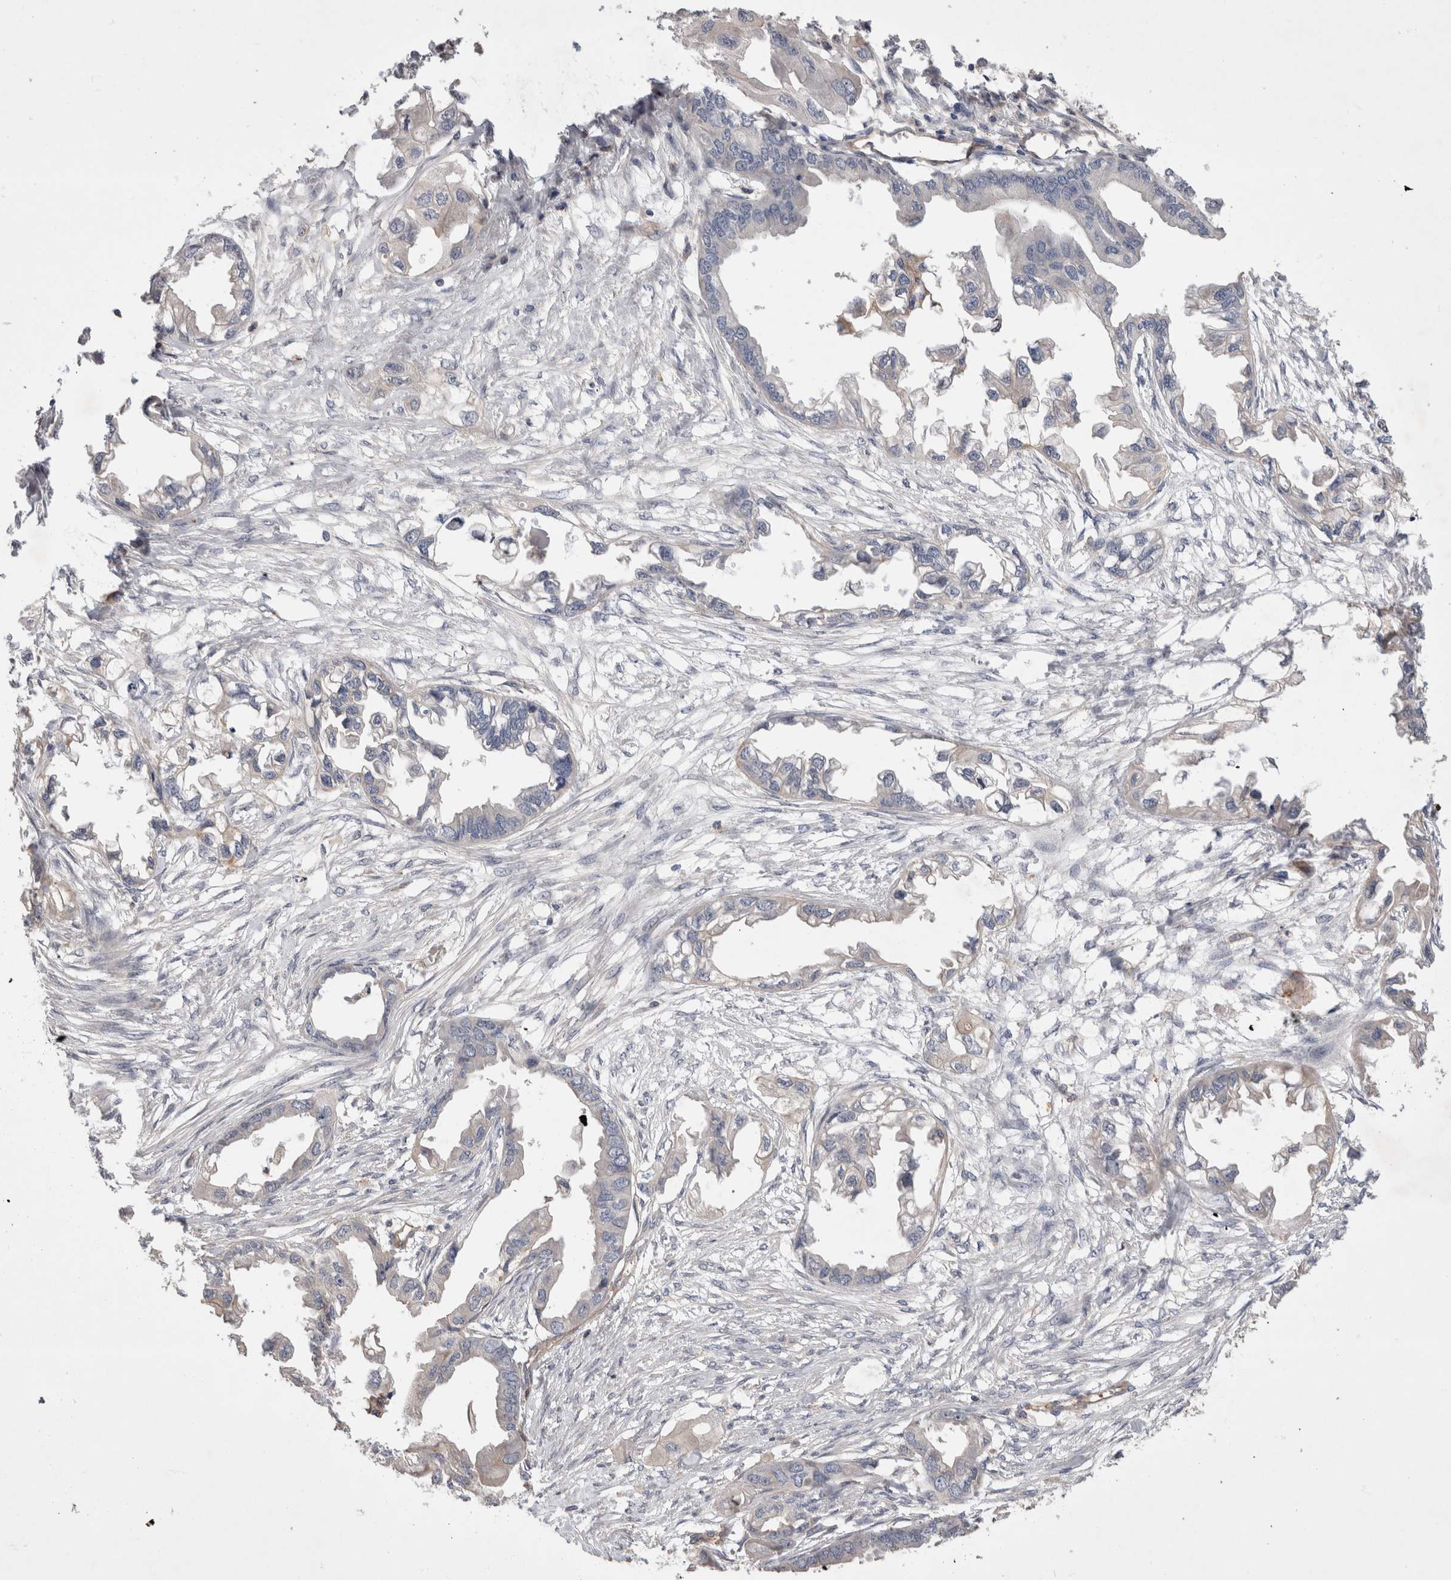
{"staining": {"intensity": "negative", "quantity": "none", "location": "none"}, "tissue": "endometrial cancer", "cell_type": "Tumor cells", "image_type": "cancer", "snomed": [{"axis": "morphology", "description": "Adenocarcinoma, NOS"}, {"axis": "morphology", "description": "Adenocarcinoma, metastatic, NOS"}, {"axis": "topography", "description": "Adipose tissue"}, {"axis": "topography", "description": "Endometrium"}], "caption": "This is a photomicrograph of immunohistochemistry staining of metastatic adenocarcinoma (endometrial), which shows no positivity in tumor cells.", "gene": "BNIP2", "patient": {"sex": "female", "age": 67}}